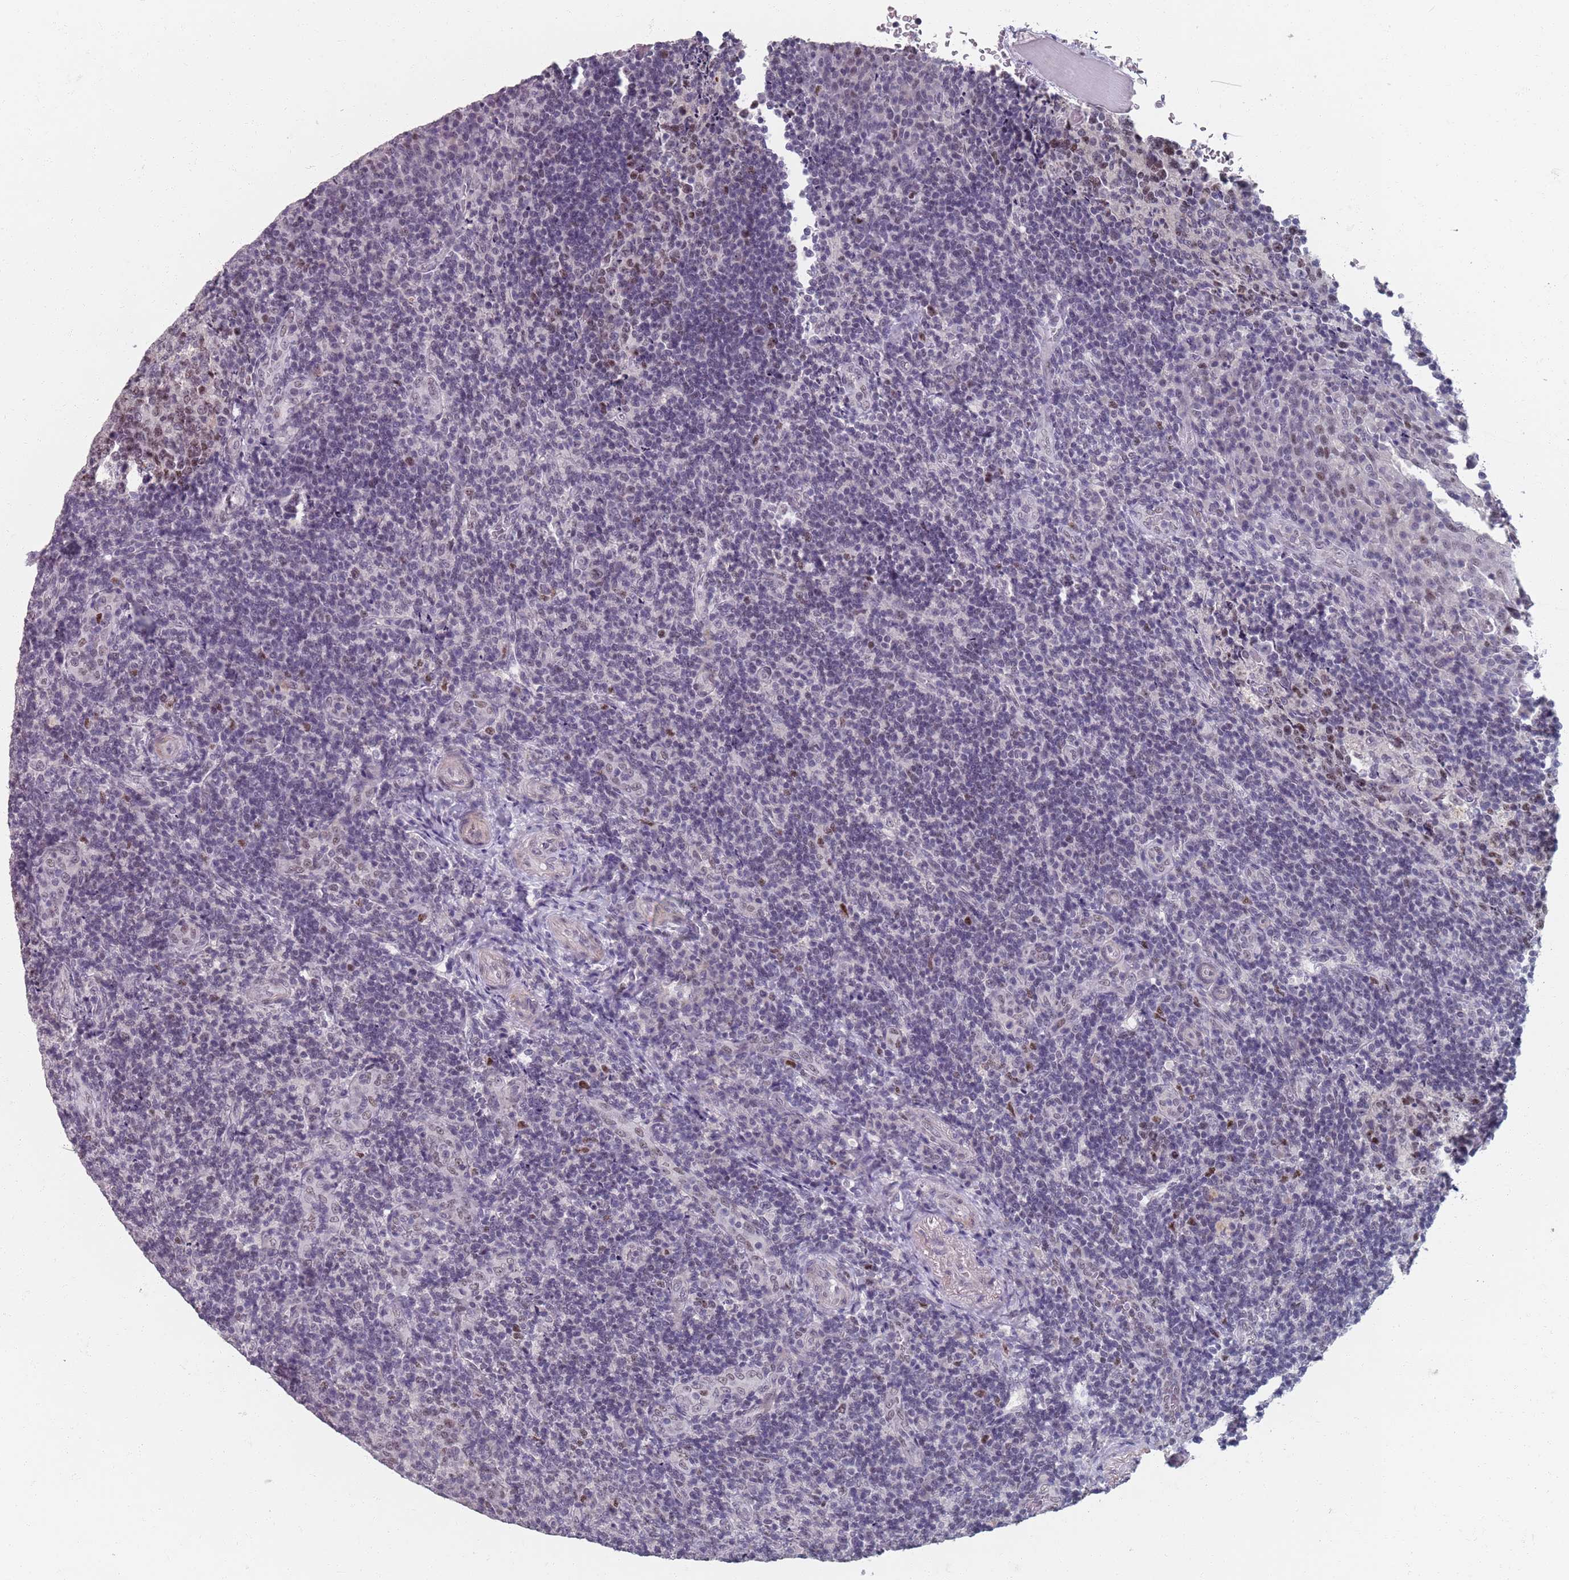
{"staining": {"intensity": "weak", "quantity": "25%-75%", "location": "nuclear"}, "tissue": "tonsil", "cell_type": "Germinal center cells", "image_type": "normal", "snomed": [{"axis": "morphology", "description": "Normal tissue, NOS"}, {"axis": "topography", "description": "Tonsil"}], "caption": "Human tonsil stained with a protein marker demonstrates weak staining in germinal center cells.", "gene": "SAMD1", "patient": {"sex": "male", "age": 17}}